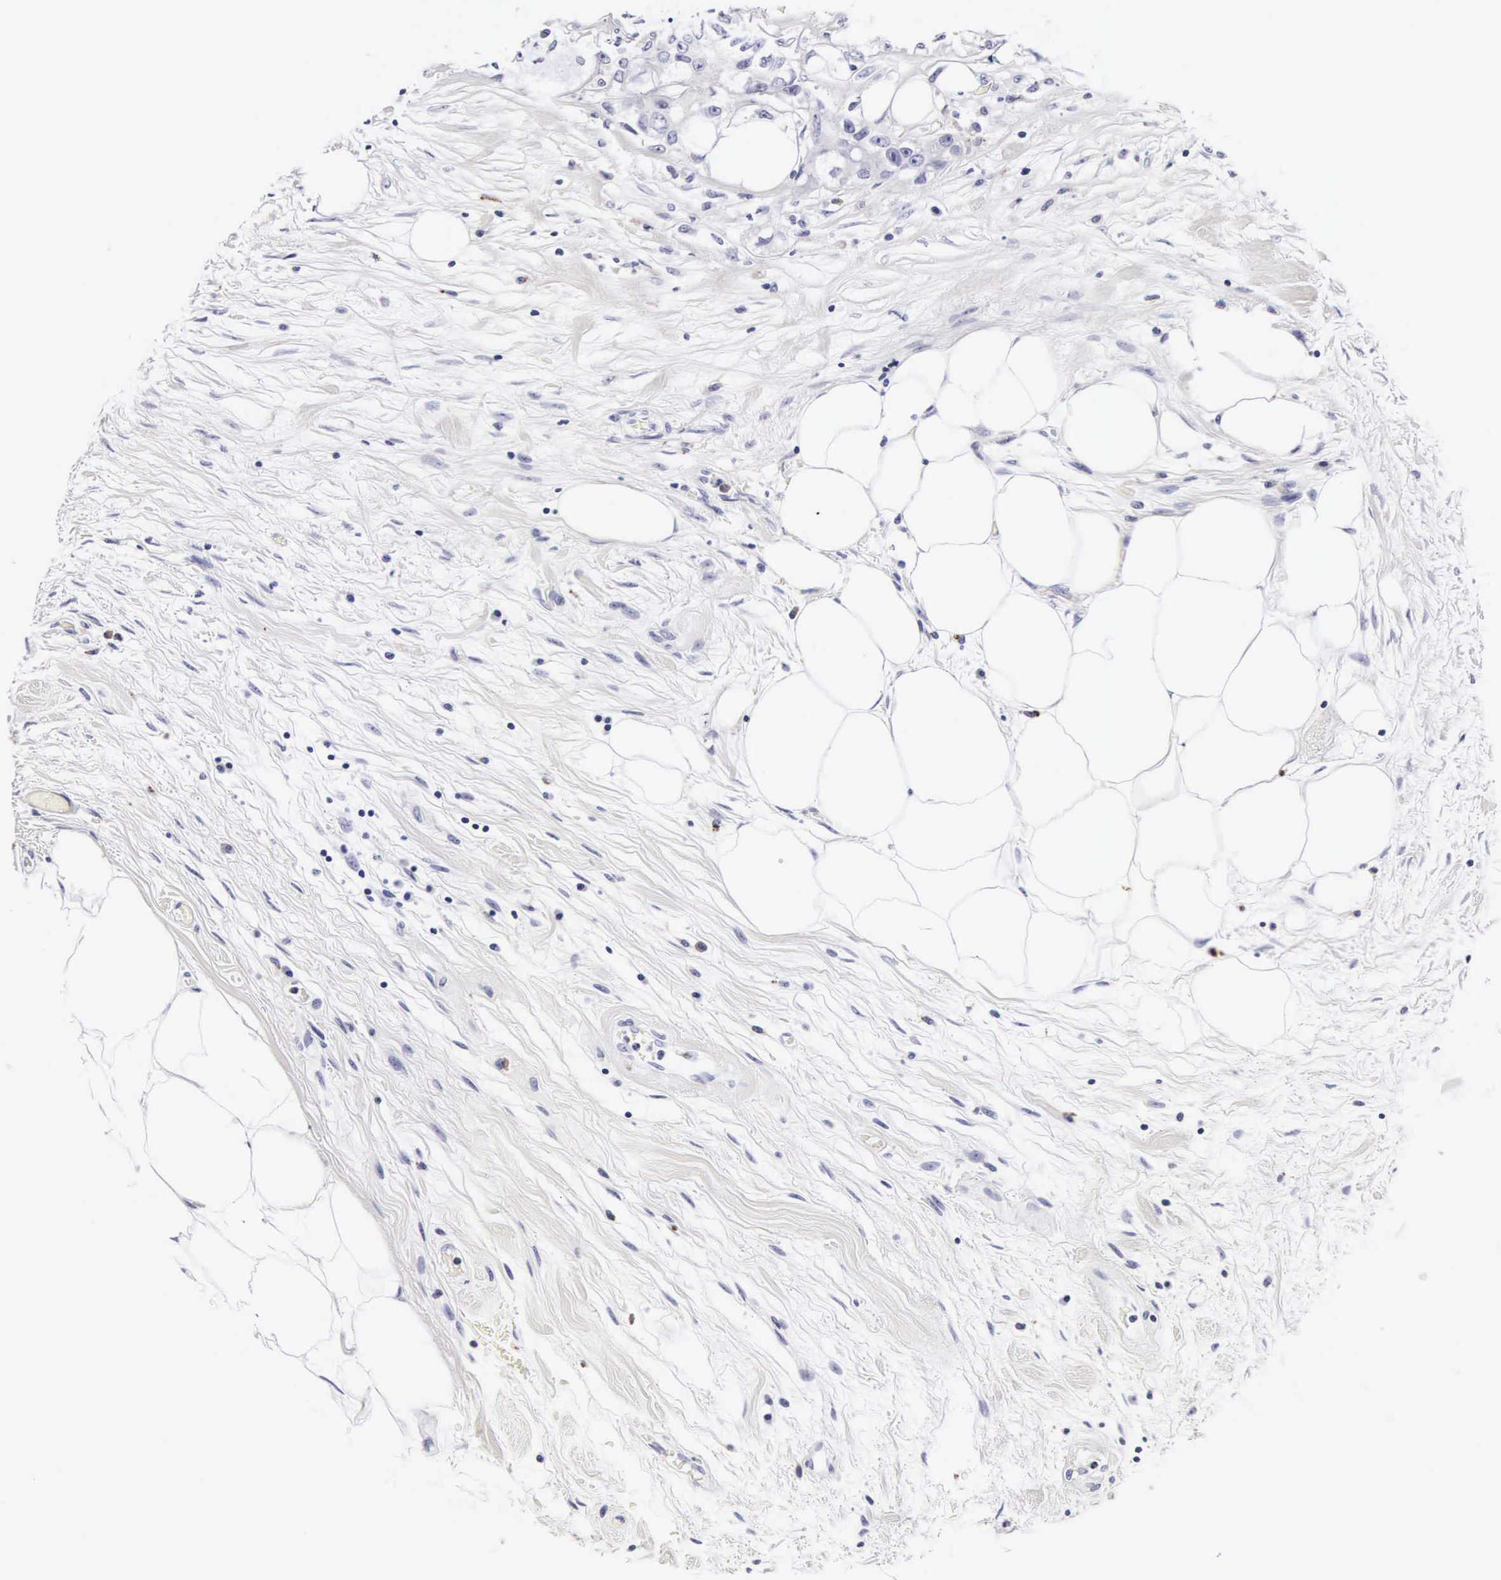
{"staining": {"intensity": "negative", "quantity": "none", "location": "none"}, "tissue": "colorectal cancer", "cell_type": "Tumor cells", "image_type": "cancer", "snomed": [{"axis": "morphology", "description": "Adenocarcinoma, NOS"}, {"axis": "topography", "description": "Rectum"}], "caption": "Immunohistochemistry (IHC) of colorectal cancer (adenocarcinoma) displays no positivity in tumor cells.", "gene": "RNASE6", "patient": {"sex": "female", "age": 57}}